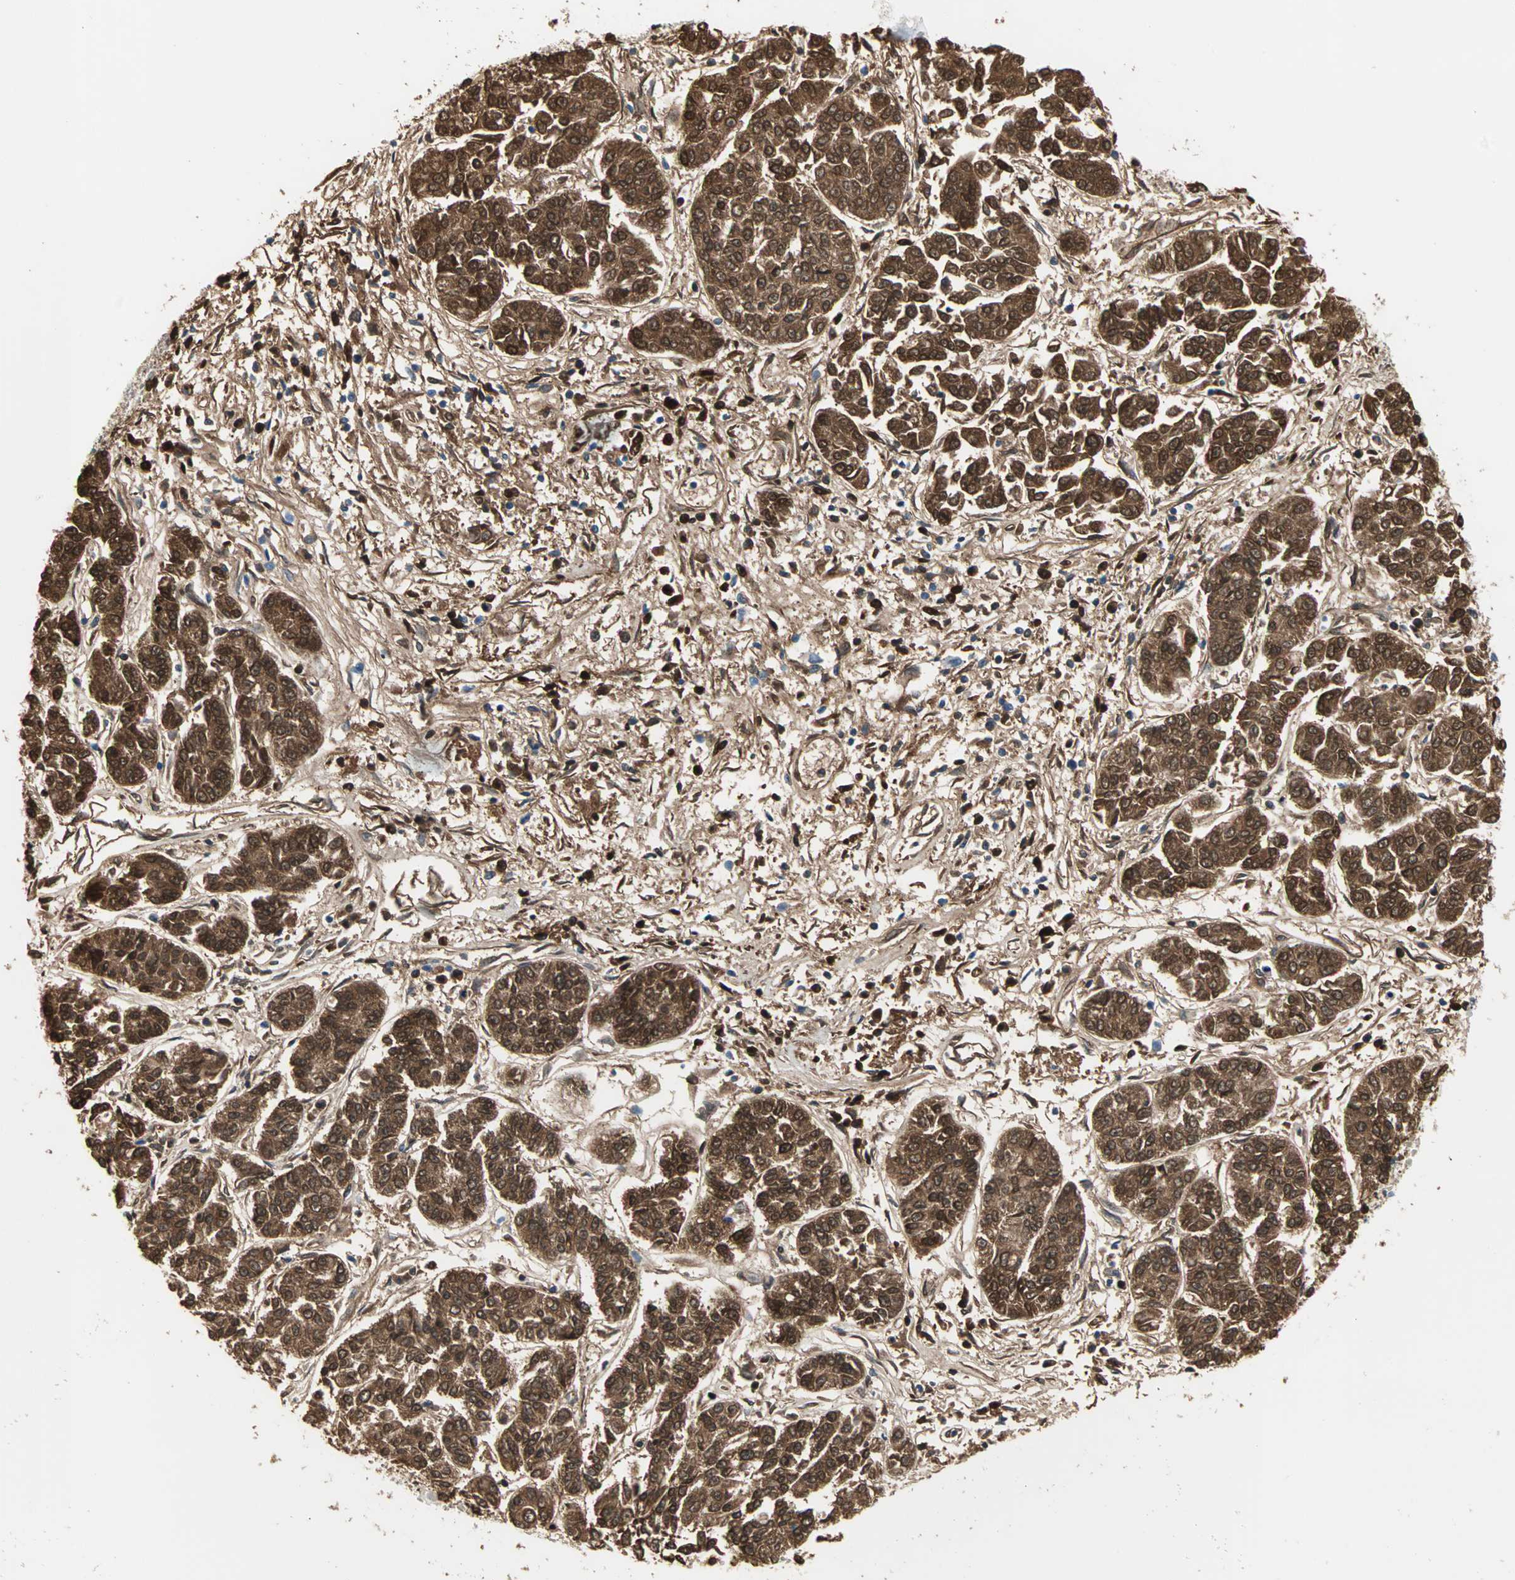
{"staining": {"intensity": "strong", "quantity": ">75%", "location": "cytoplasmic/membranous"}, "tissue": "lung cancer", "cell_type": "Tumor cells", "image_type": "cancer", "snomed": [{"axis": "morphology", "description": "Adenocarcinoma, NOS"}, {"axis": "topography", "description": "Lung"}], "caption": "About >75% of tumor cells in human lung cancer demonstrate strong cytoplasmic/membranous protein staining as visualized by brown immunohistochemical staining.", "gene": "TST", "patient": {"sex": "male", "age": 84}}